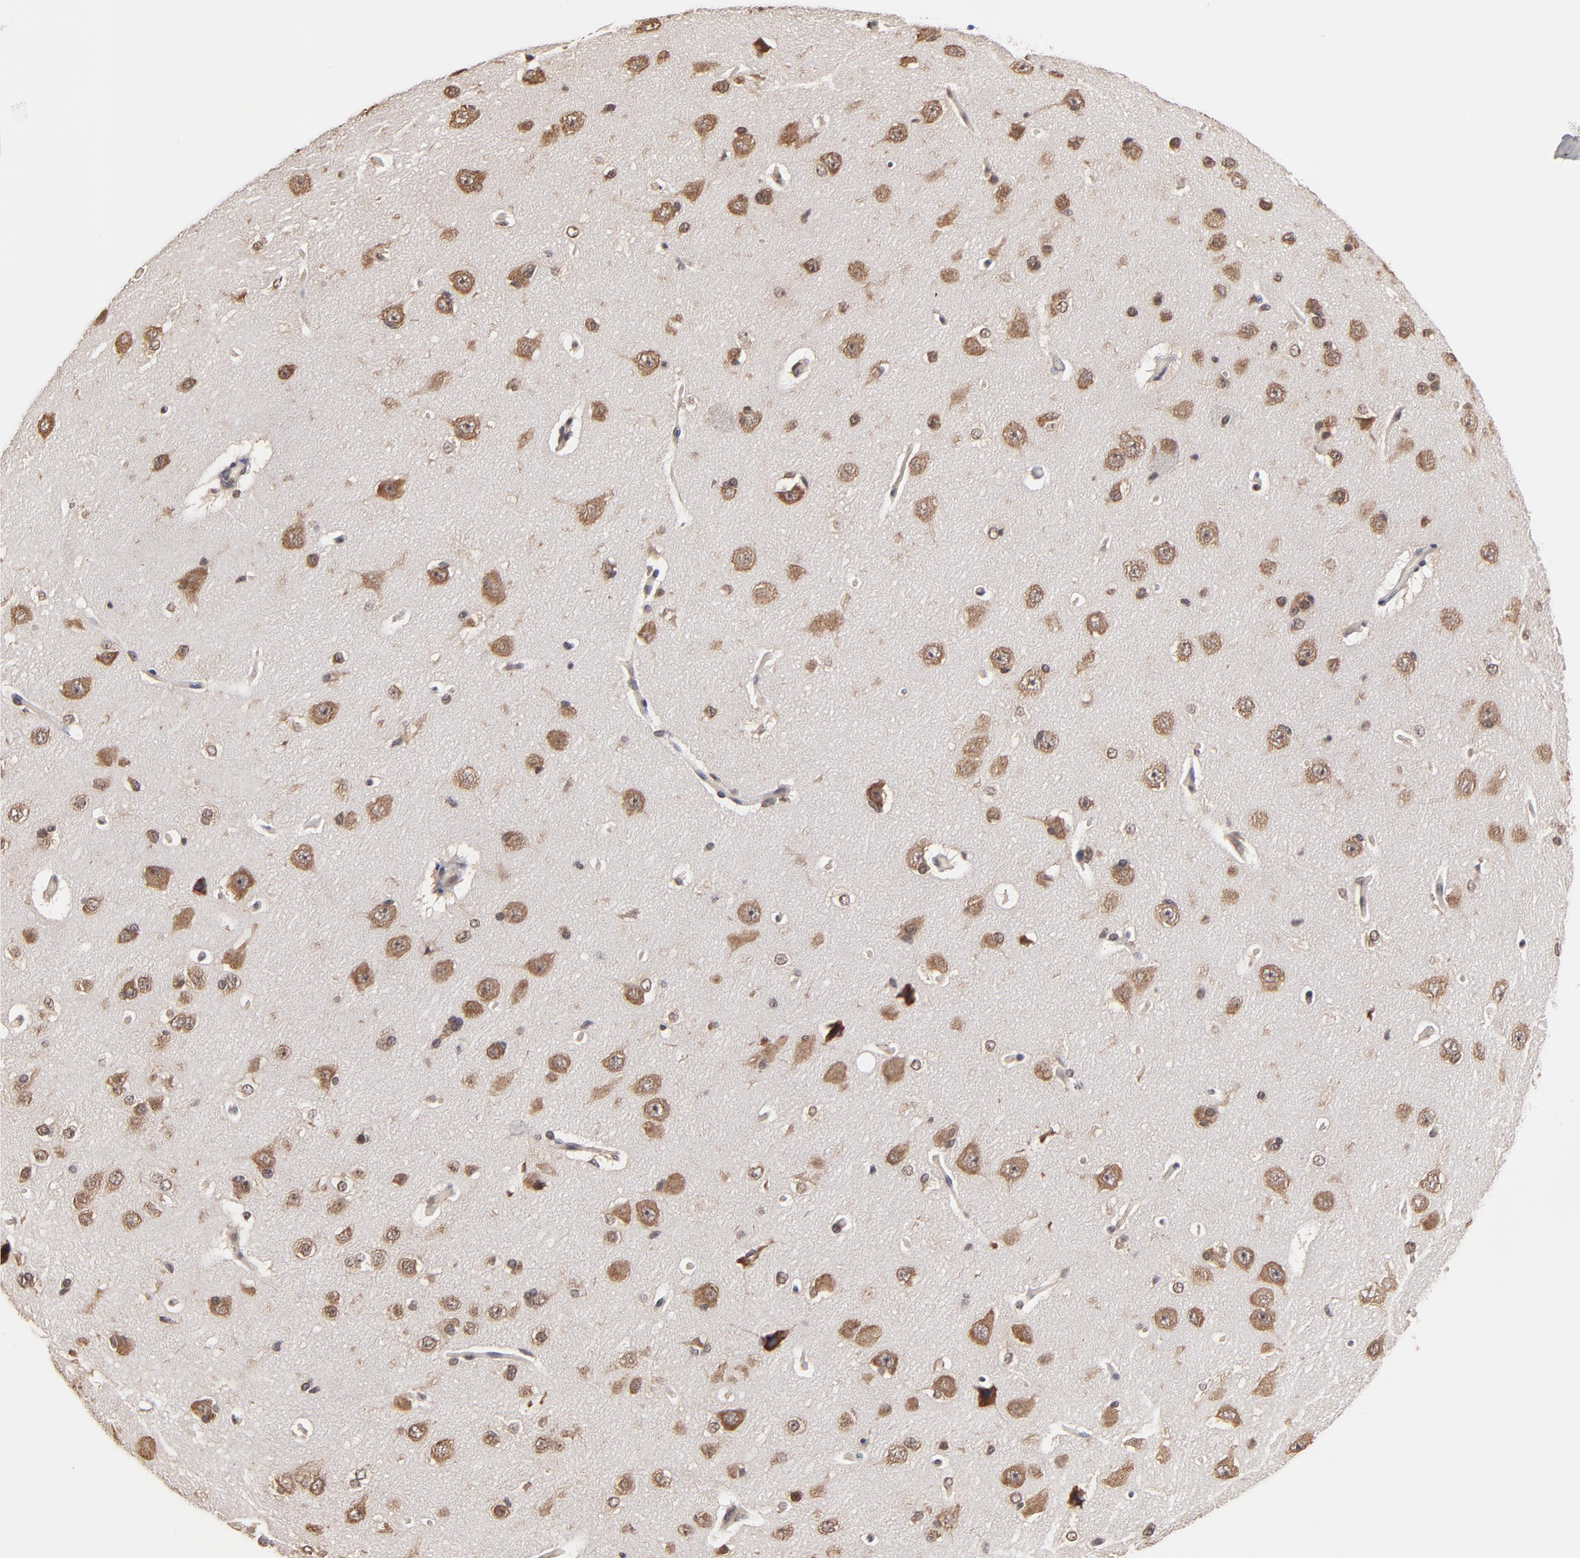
{"staining": {"intensity": "weak", "quantity": ">75%", "location": "cytoplasmic/membranous,nuclear"}, "tissue": "cerebral cortex", "cell_type": "Endothelial cells", "image_type": "normal", "snomed": [{"axis": "morphology", "description": "Normal tissue, NOS"}, {"axis": "topography", "description": "Cerebral cortex"}], "caption": "DAB immunohistochemical staining of unremarkable human cerebral cortex shows weak cytoplasmic/membranous,nuclear protein expression in about >75% of endothelial cells. (DAB IHC with brightfield microscopy, high magnification).", "gene": "BRPF1", "patient": {"sex": "female", "age": 45}}